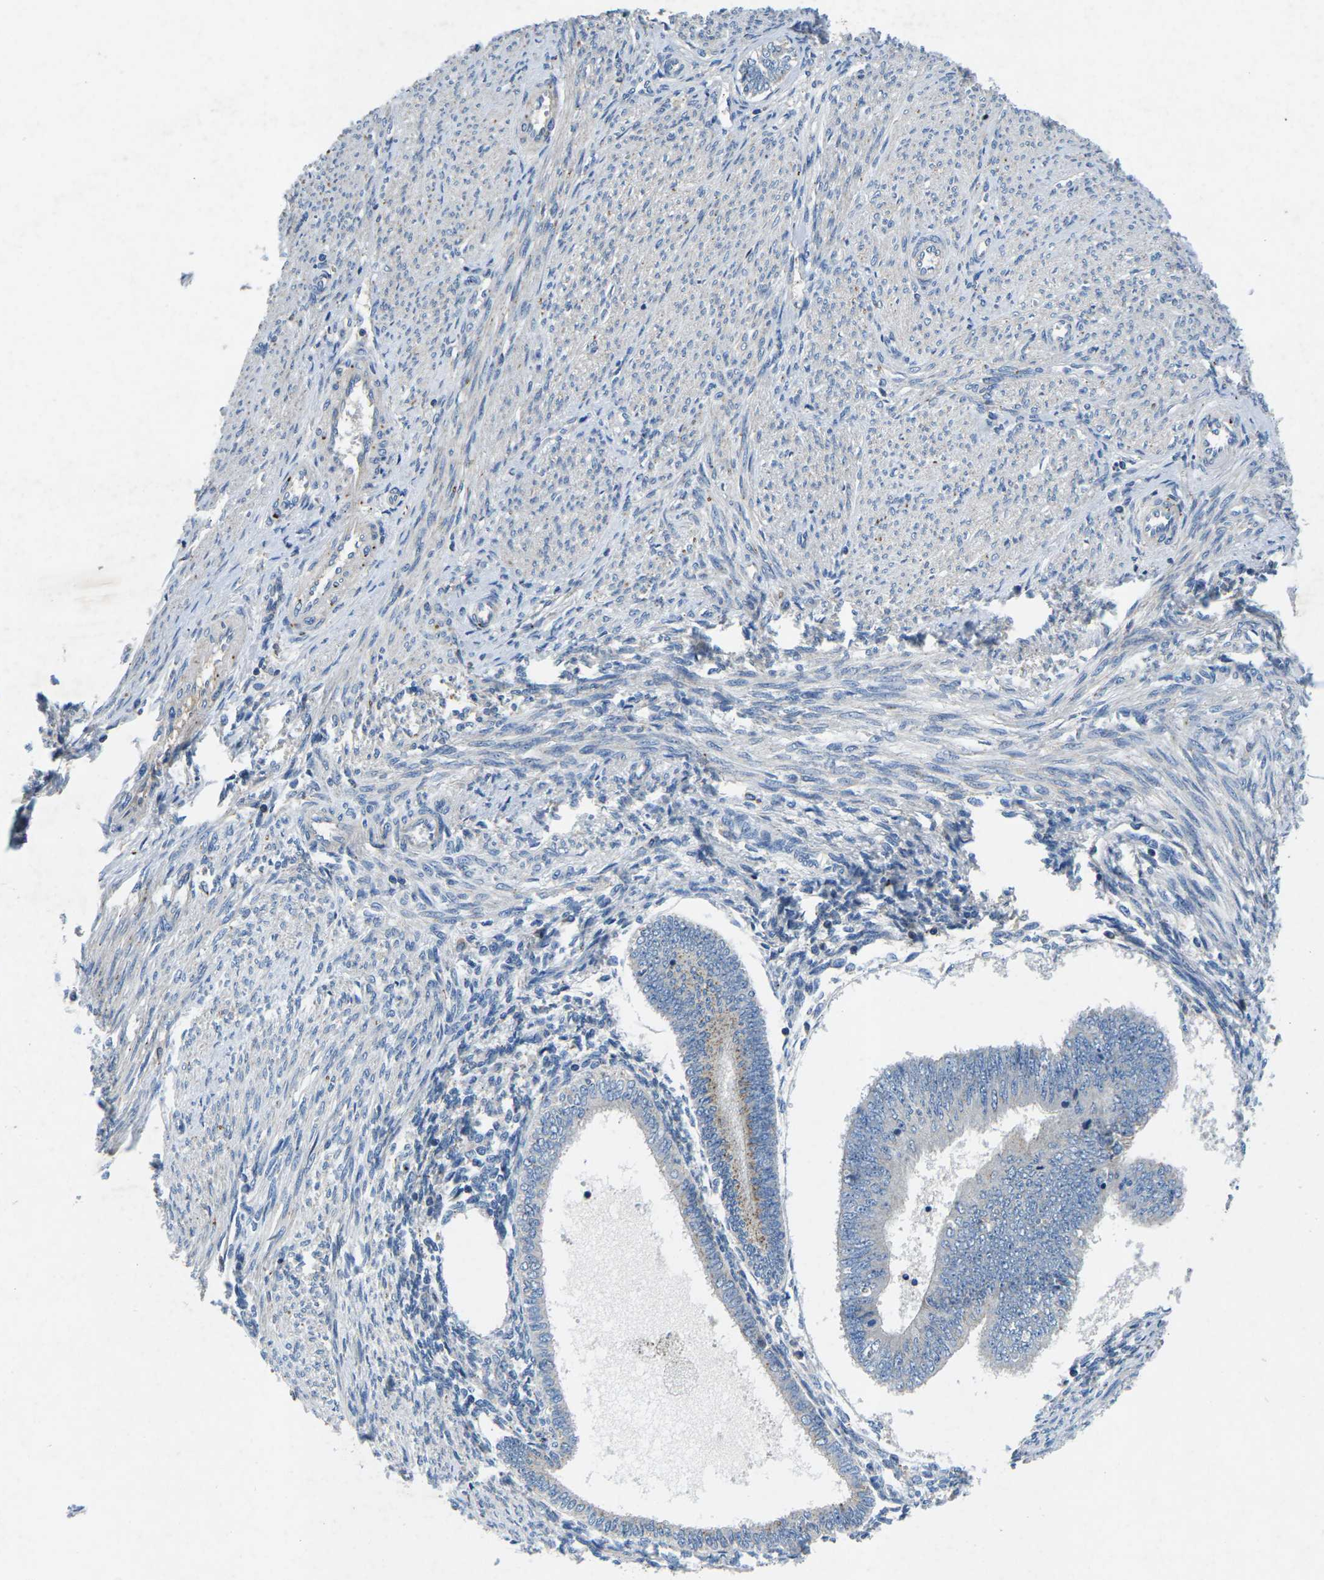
{"staining": {"intensity": "negative", "quantity": "none", "location": "none"}, "tissue": "endometrial cancer", "cell_type": "Tumor cells", "image_type": "cancer", "snomed": [{"axis": "morphology", "description": "Adenocarcinoma, NOS"}, {"axis": "topography", "description": "Endometrium"}], "caption": "Immunohistochemical staining of endometrial cancer shows no significant positivity in tumor cells.", "gene": "PDCD6IP", "patient": {"sex": "female", "age": 58}}